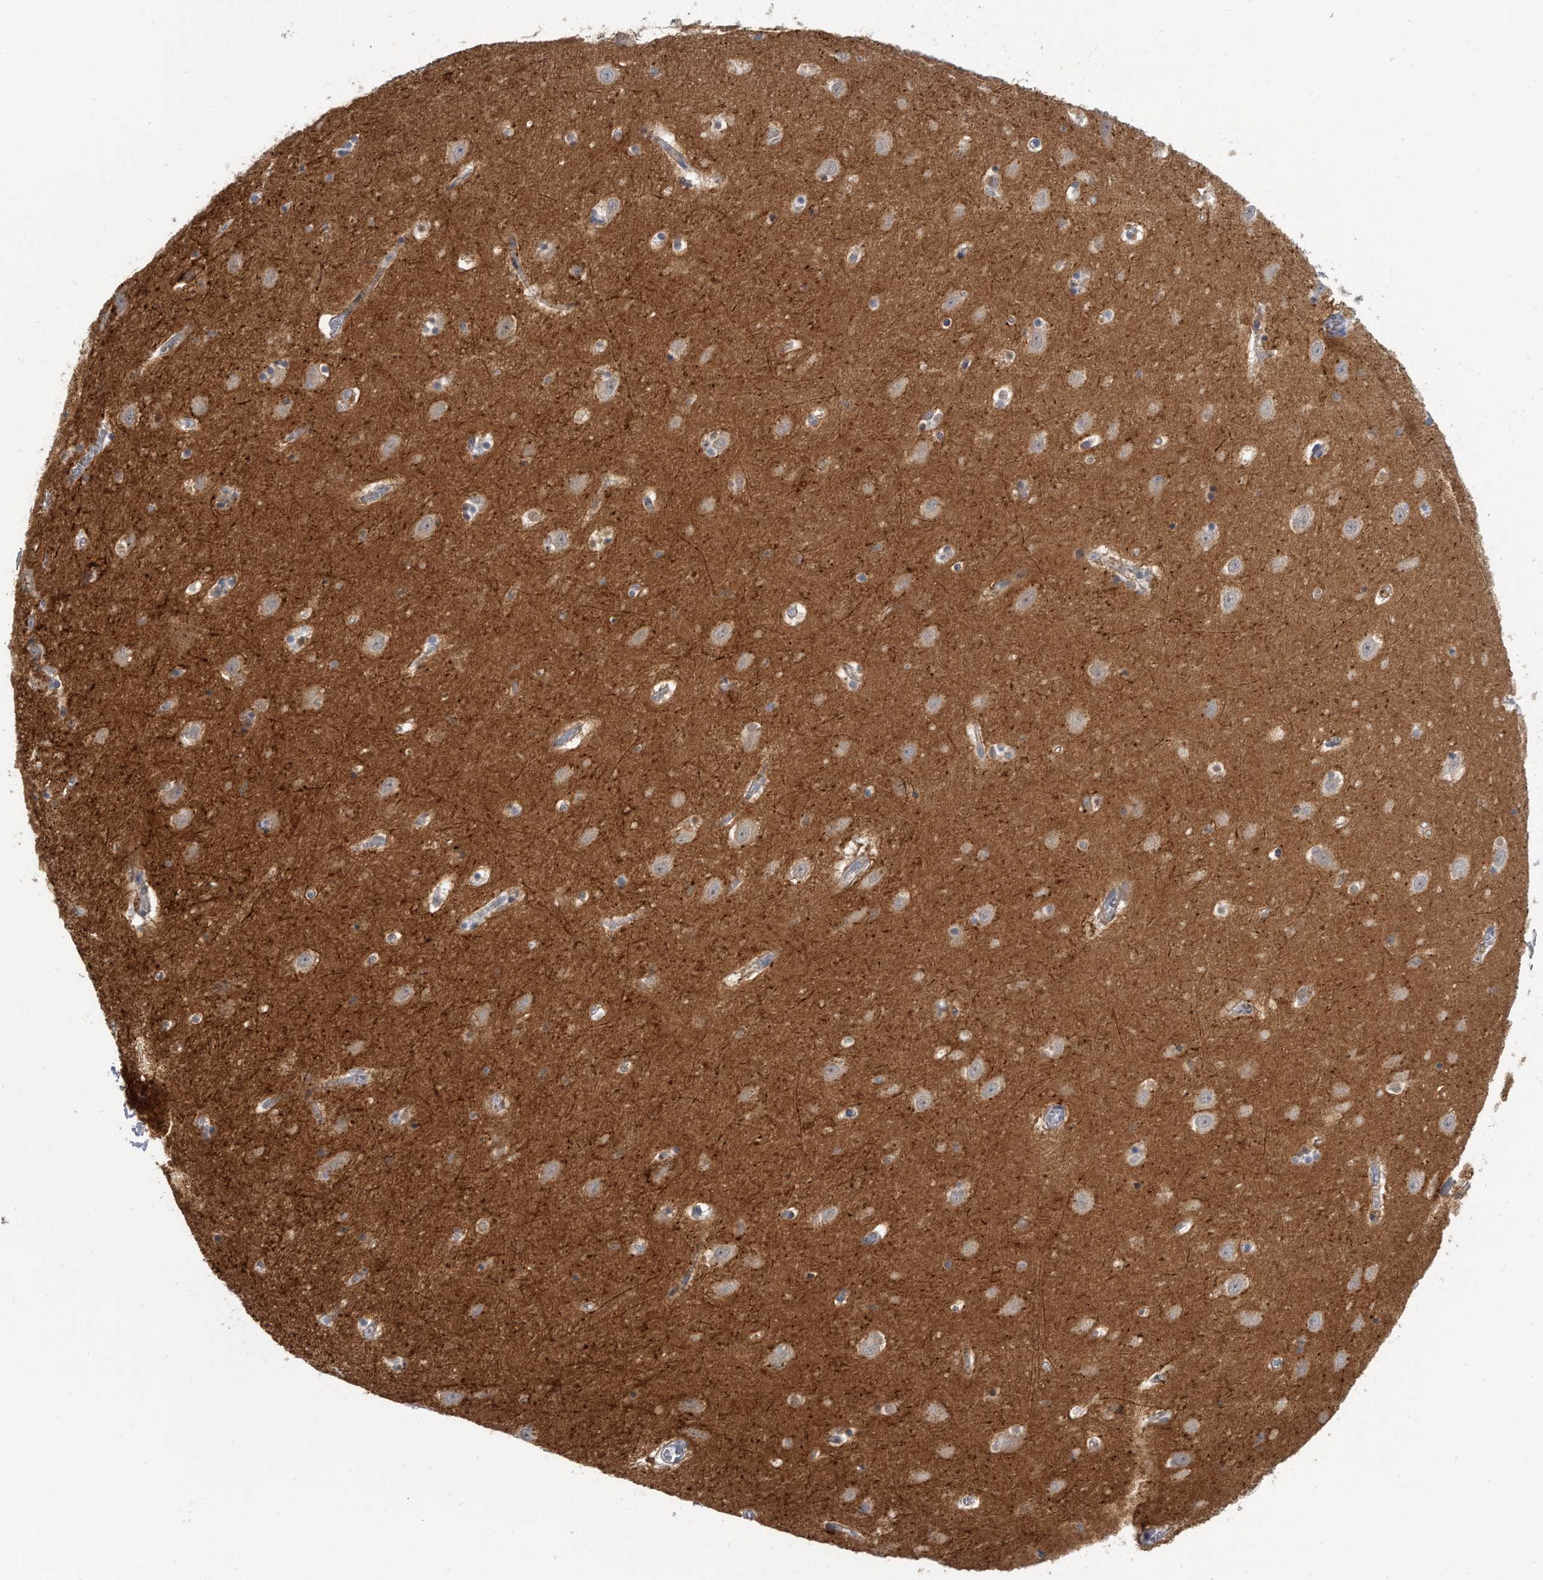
{"staining": {"intensity": "weak", "quantity": "<25%", "location": "cytoplasmic/membranous"}, "tissue": "hippocampus", "cell_type": "Glial cells", "image_type": "normal", "snomed": [{"axis": "morphology", "description": "Normal tissue, NOS"}, {"axis": "topography", "description": "Hippocampus"}], "caption": "This is a micrograph of IHC staining of normal hippocampus, which shows no staining in glial cells. (DAB (3,3'-diaminobenzidine) immunohistochemistry, high magnification).", "gene": "KLHL7", "patient": {"sex": "female", "age": 64}}